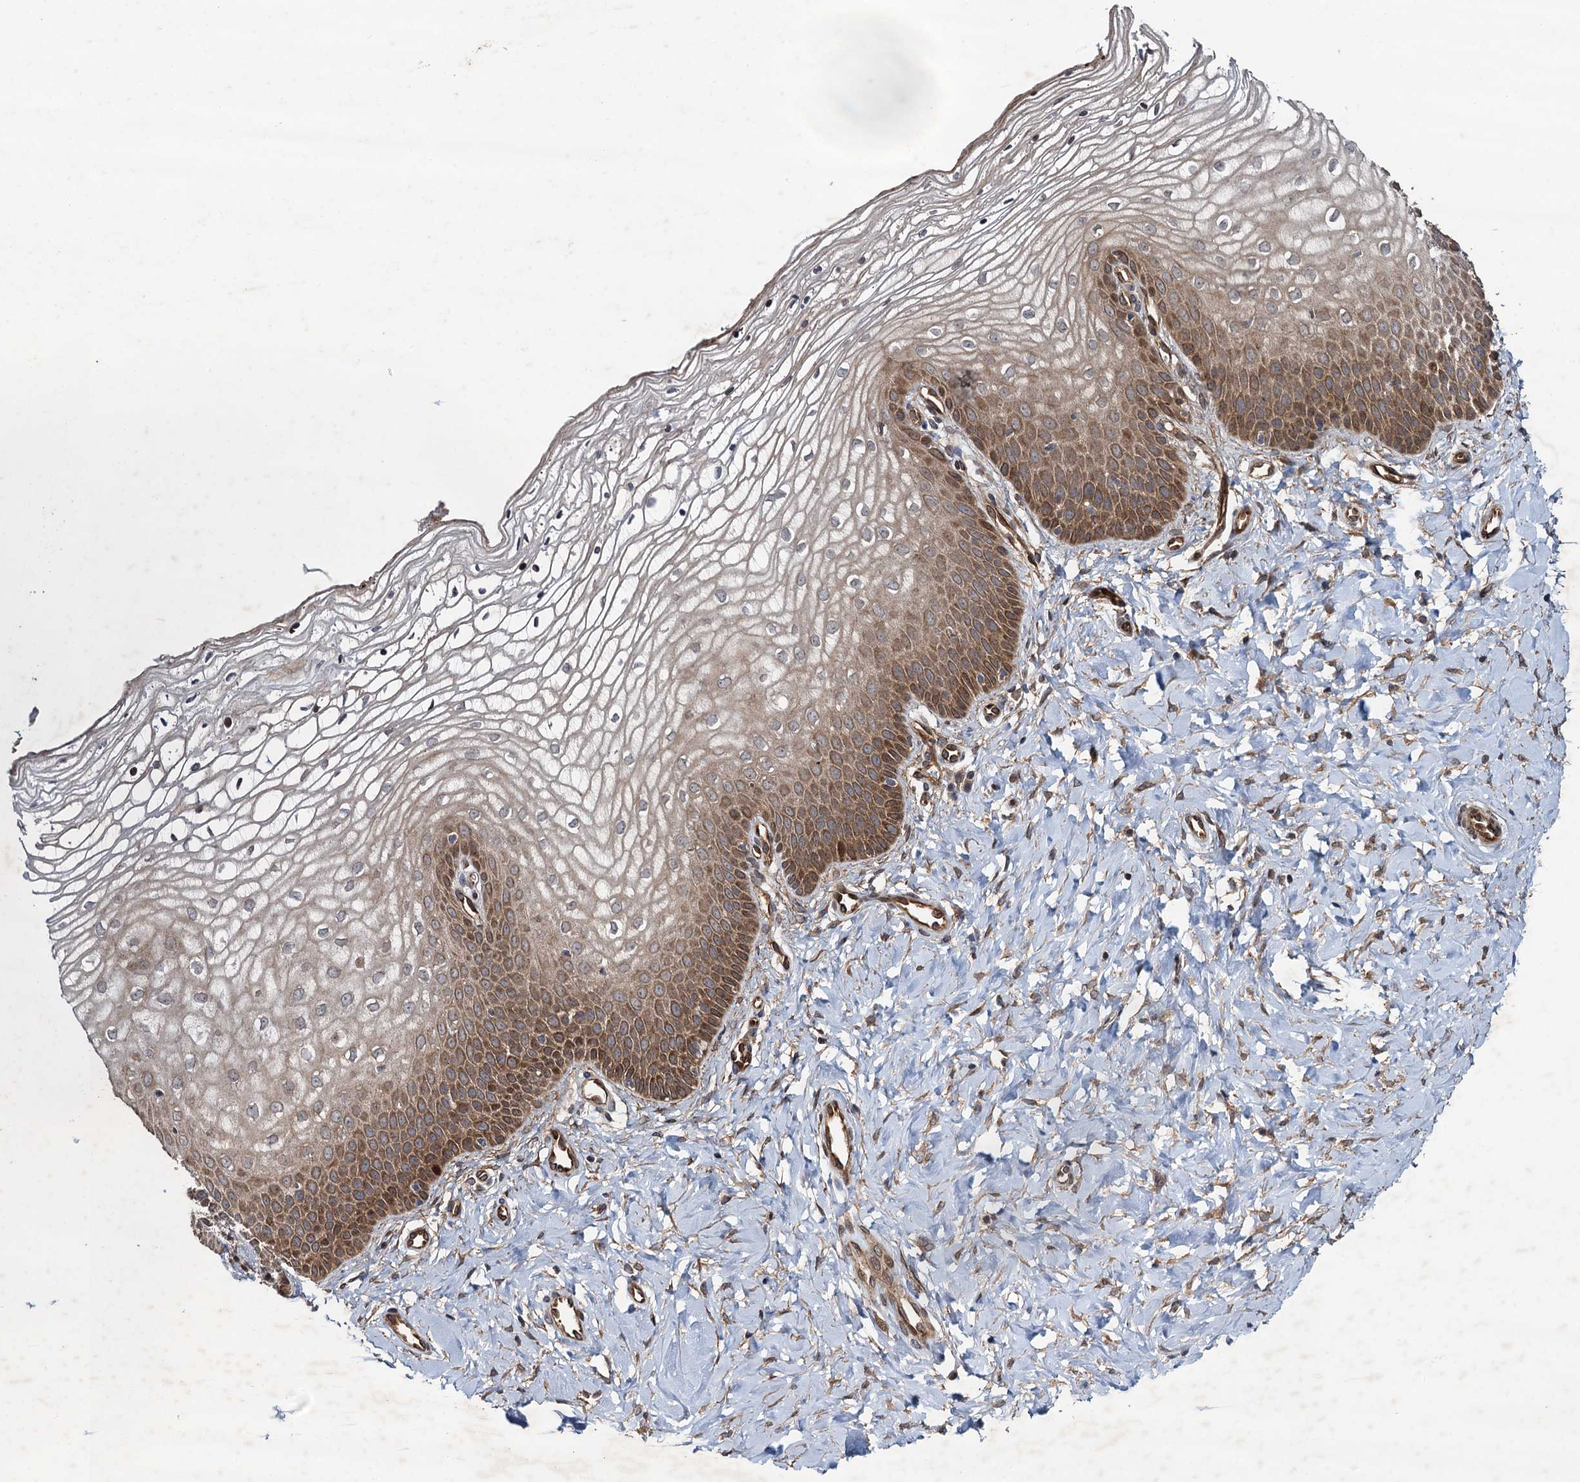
{"staining": {"intensity": "moderate", "quantity": ">75%", "location": "cytoplasmic/membranous"}, "tissue": "vagina", "cell_type": "Squamous epithelial cells", "image_type": "normal", "snomed": [{"axis": "morphology", "description": "Normal tissue, NOS"}, {"axis": "topography", "description": "Vagina"}], "caption": "IHC image of unremarkable vagina stained for a protein (brown), which reveals medium levels of moderate cytoplasmic/membranous expression in approximately >75% of squamous epithelial cells.", "gene": "RHOBTB1", "patient": {"sex": "female", "age": 68}}